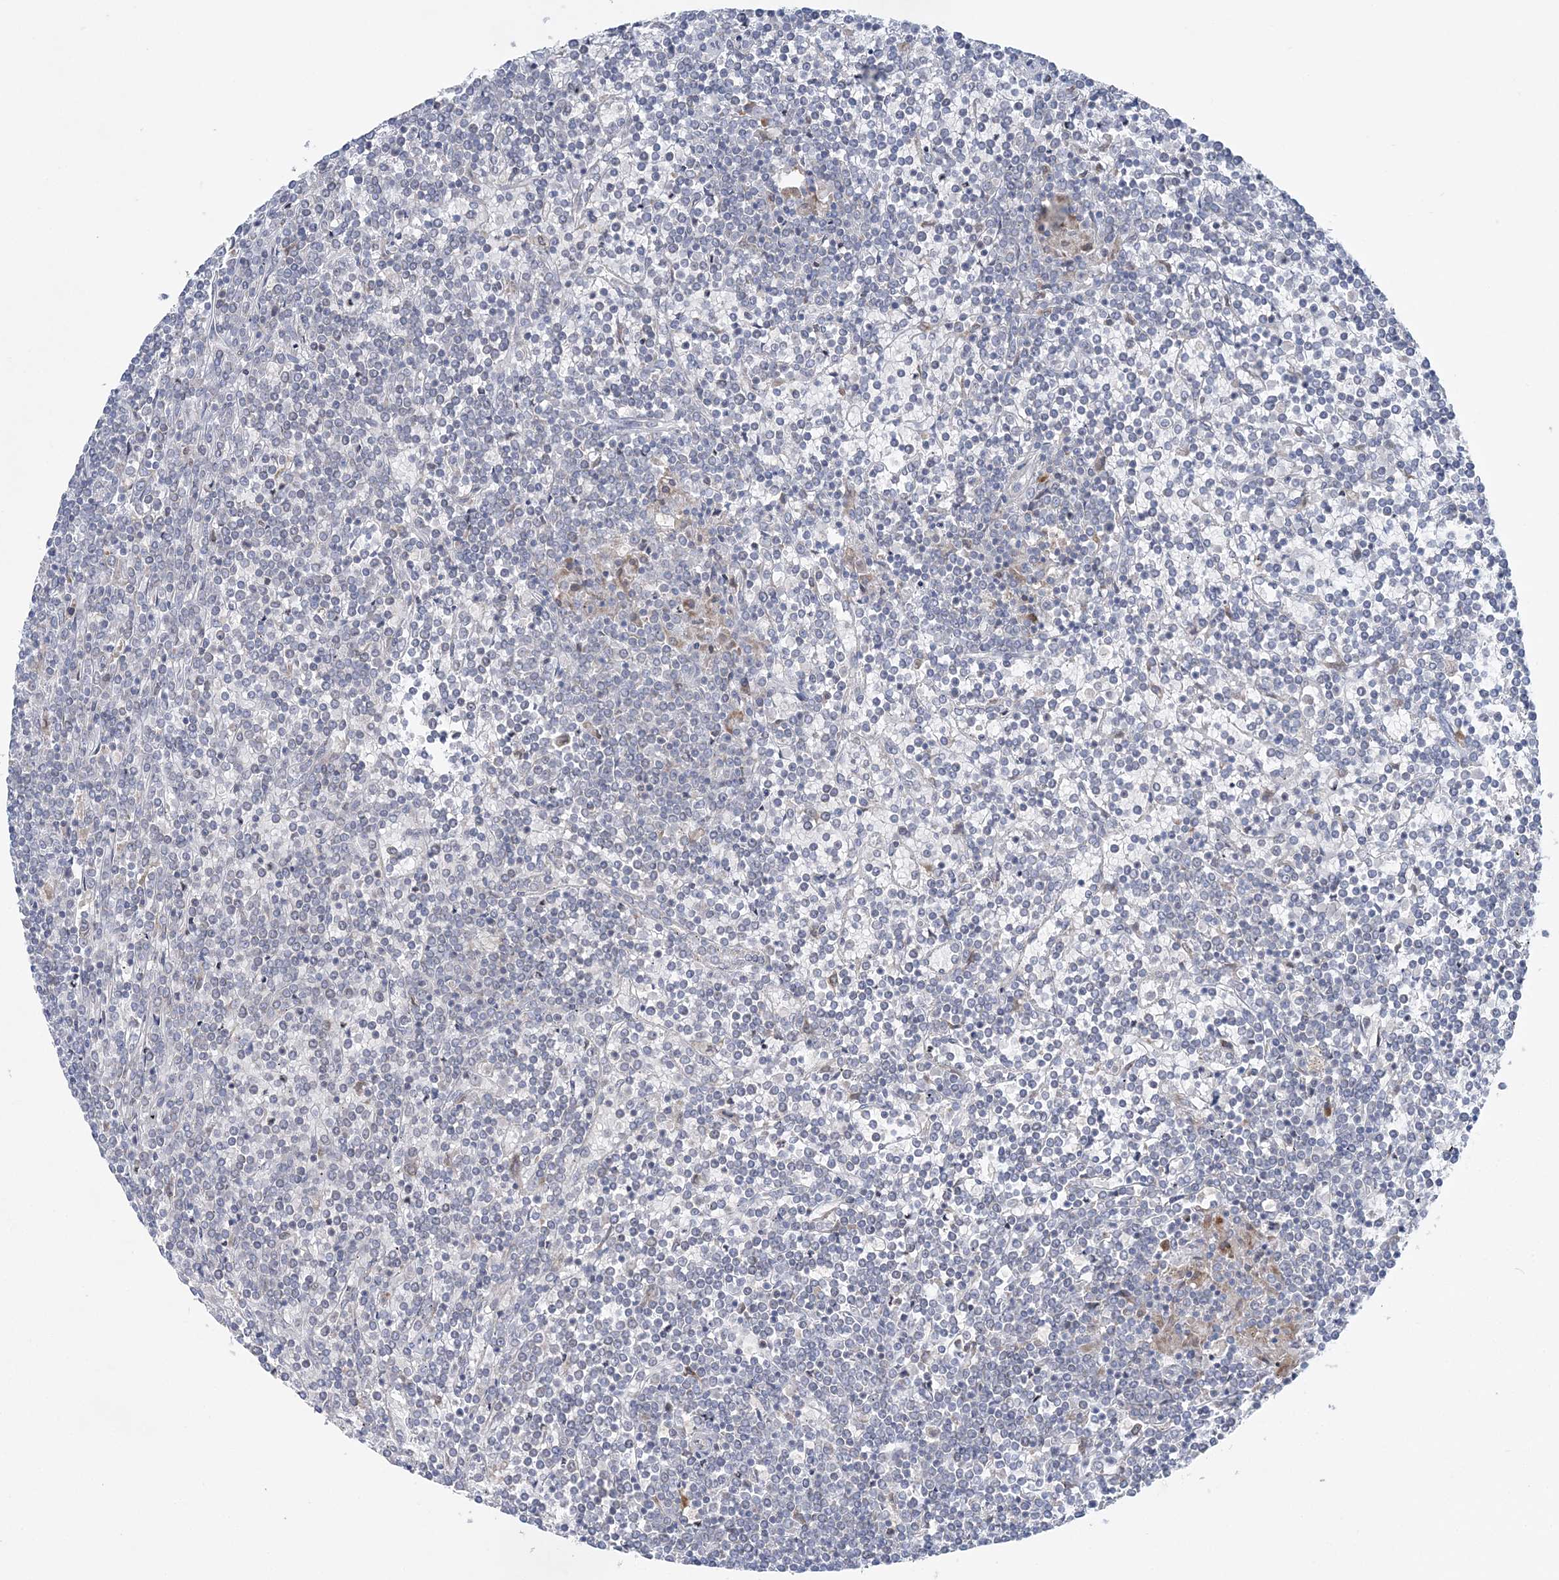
{"staining": {"intensity": "negative", "quantity": "none", "location": "none"}, "tissue": "lymphoma", "cell_type": "Tumor cells", "image_type": "cancer", "snomed": [{"axis": "morphology", "description": "Malignant lymphoma, non-Hodgkin's type, Low grade"}, {"axis": "topography", "description": "Spleen"}], "caption": "The immunohistochemistry photomicrograph has no significant staining in tumor cells of lymphoma tissue.", "gene": "TMED10", "patient": {"sex": "female", "age": 19}}